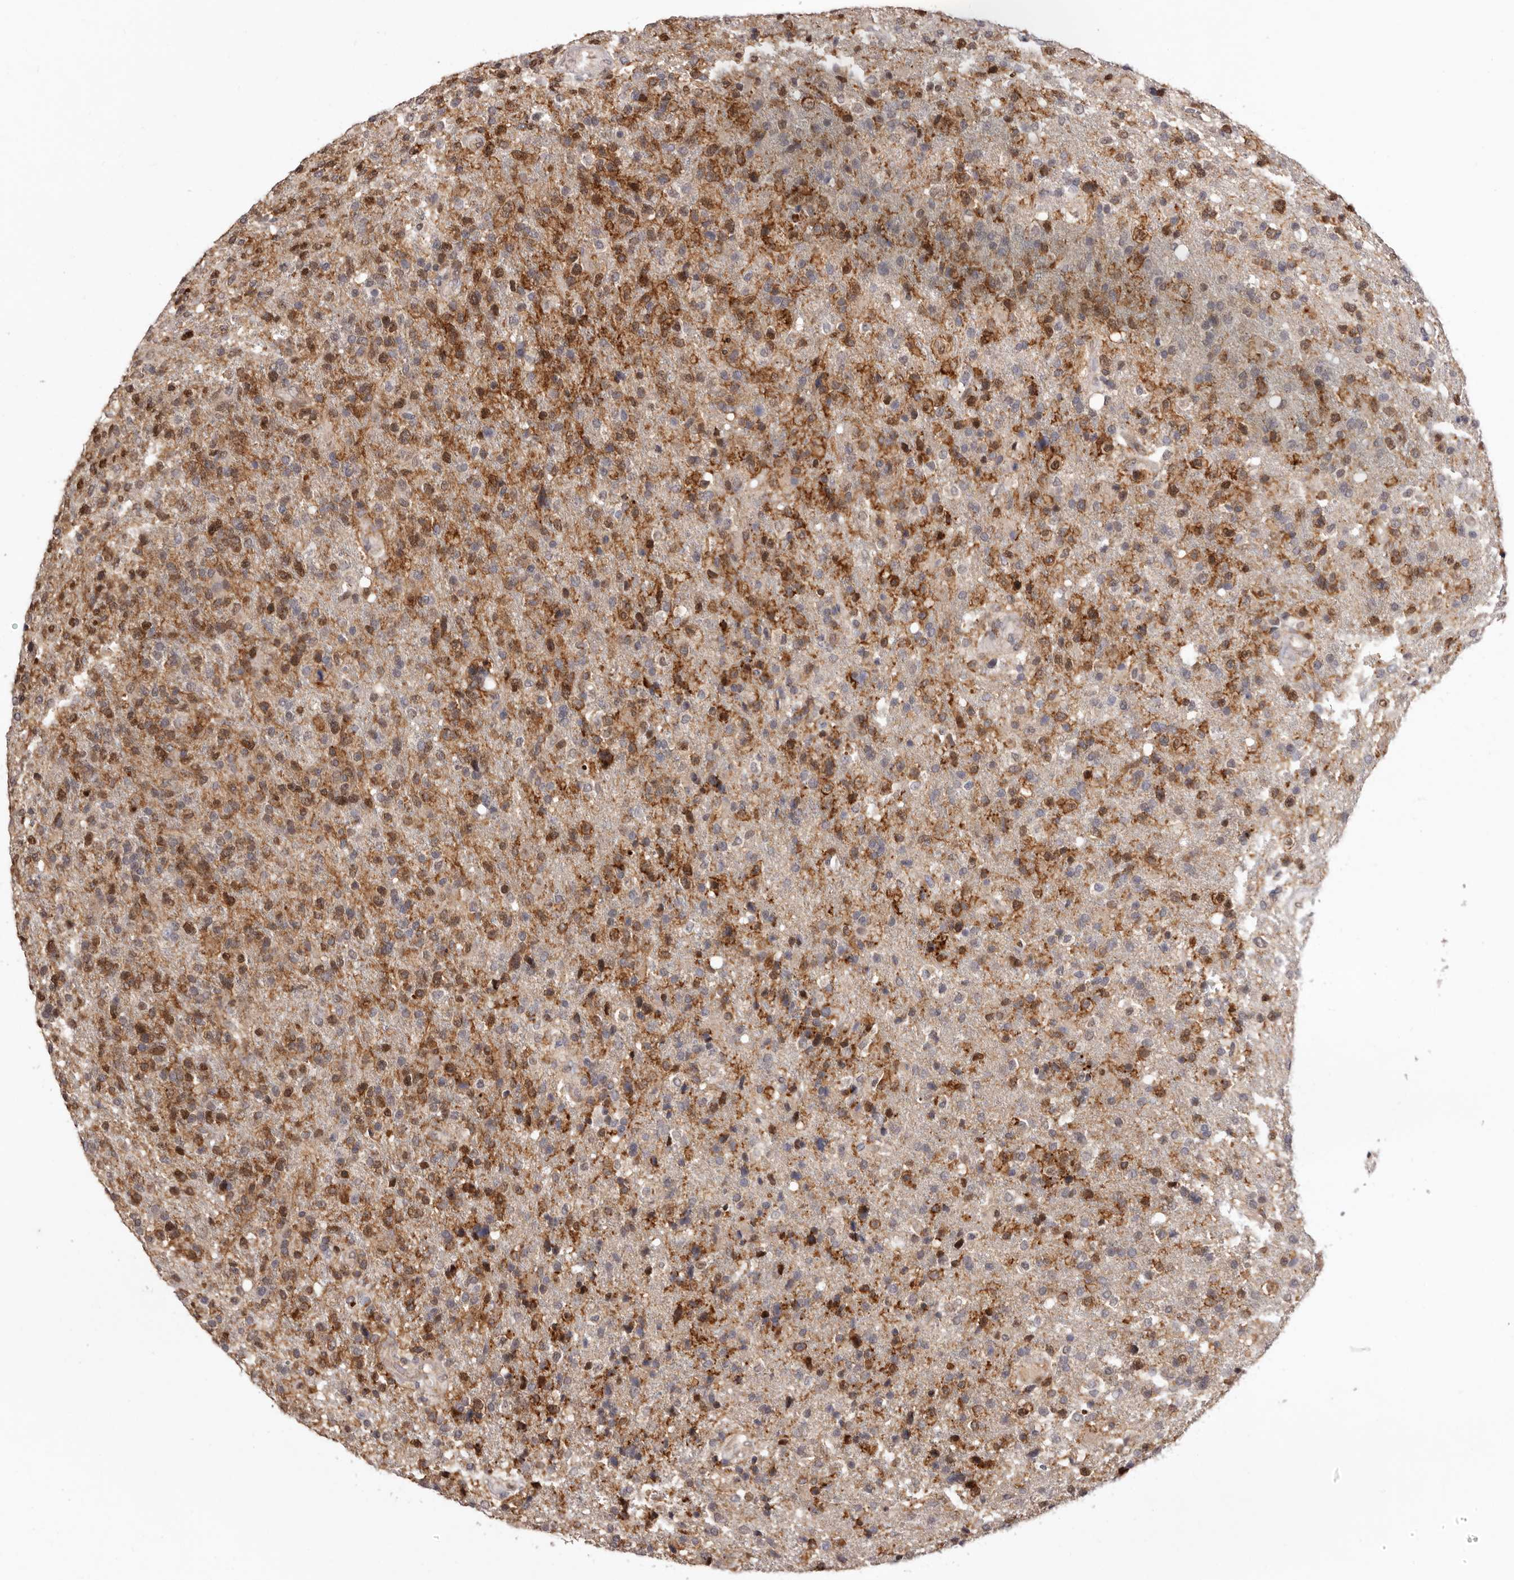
{"staining": {"intensity": "moderate", "quantity": "25%-75%", "location": "cytoplasmic/membranous,nuclear"}, "tissue": "glioma", "cell_type": "Tumor cells", "image_type": "cancer", "snomed": [{"axis": "morphology", "description": "Glioma, malignant, High grade"}, {"axis": "topography", "description": "Brain"}], "caption": "Protein analysis of glioma tissue exhibits moderate cytoplasmic/membranous and nuclear staining in about 25%-75% of tumor cells.", "gene": "NOTCH1", "patient": {"sex": "male", "age": 72}}